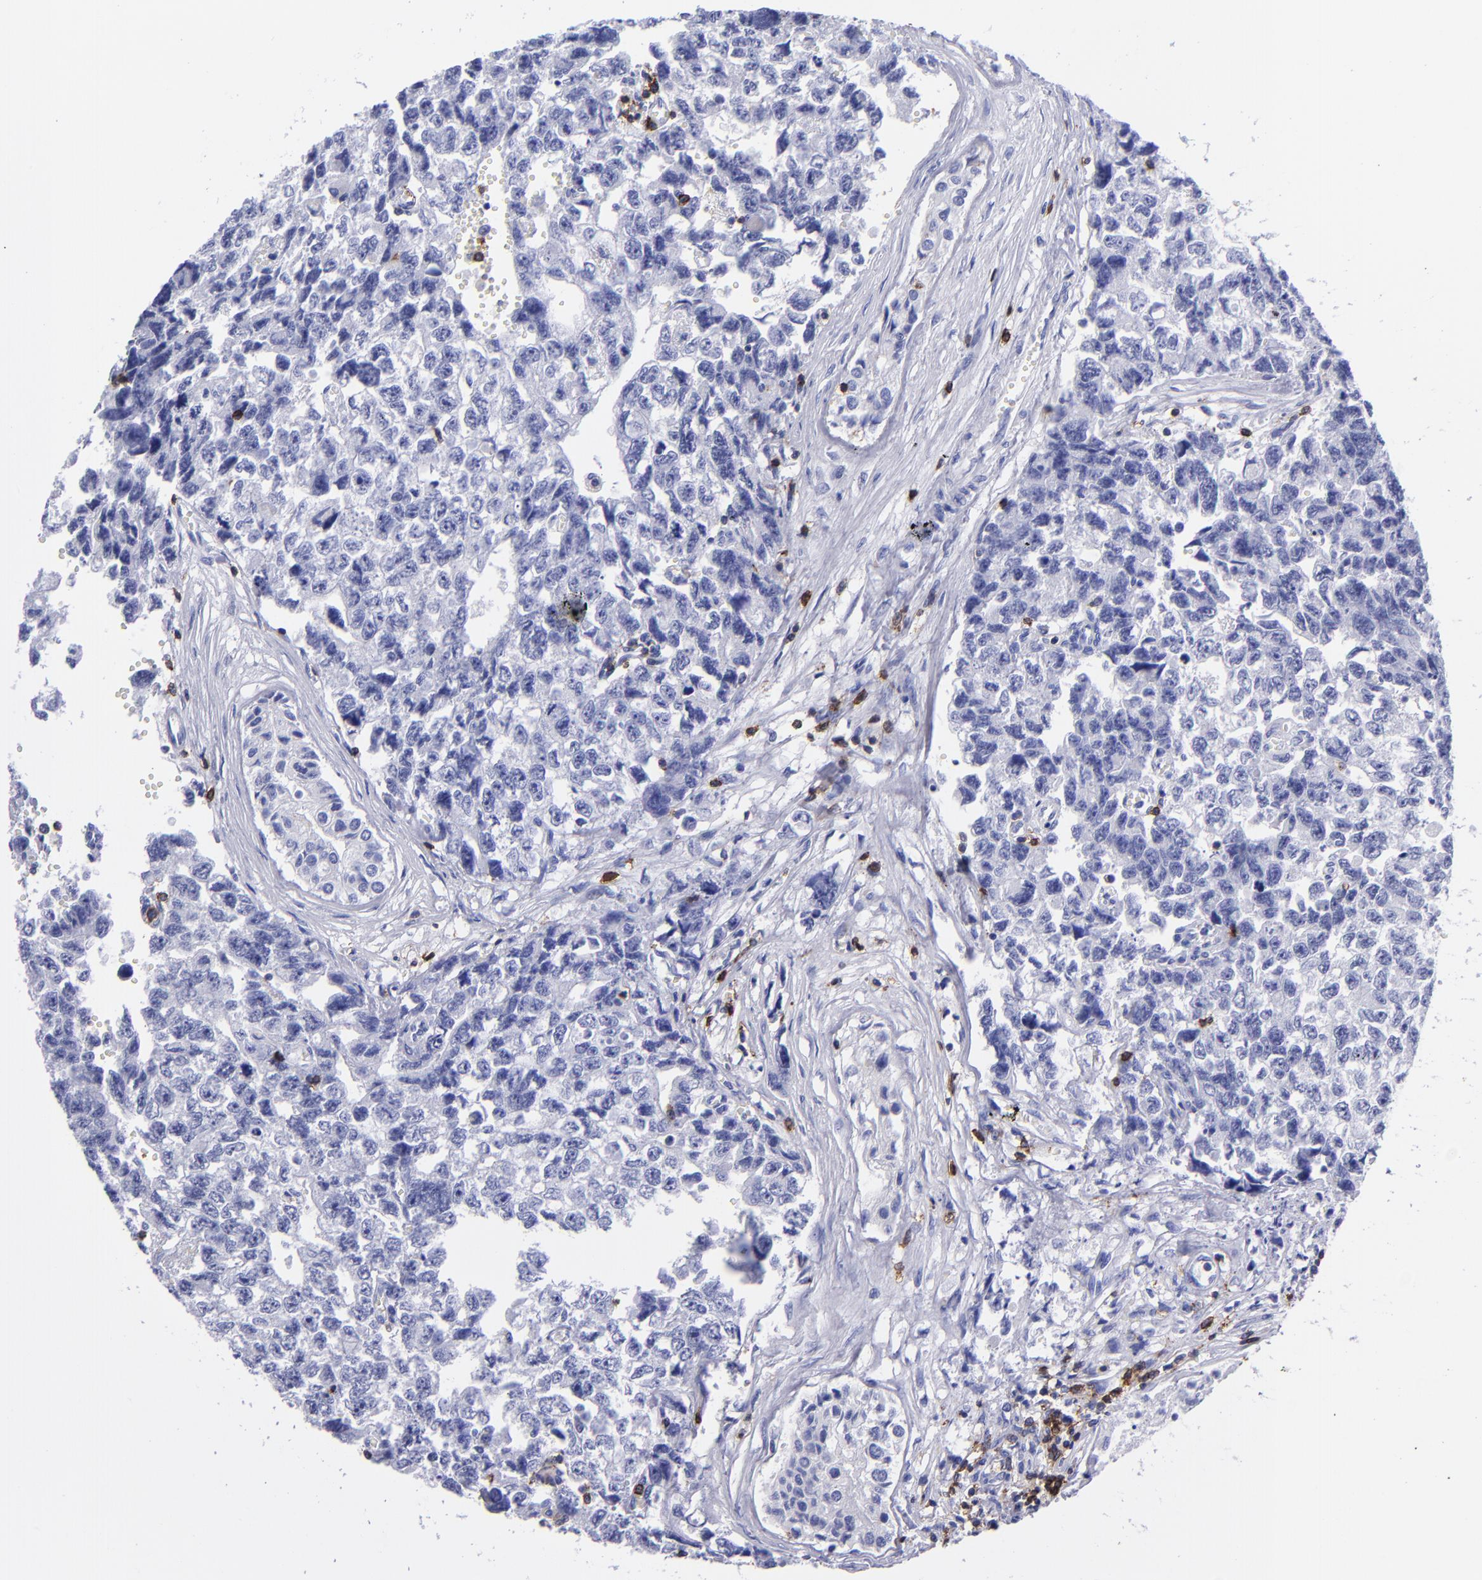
{"staining": {"intensity": "negative", "quantity": "none", "location": "none"}, "tissue": "testis cancer", "cell_type": "Tumor cells", "image_type": "cancer", "snomed": [{"axis": "morphology", "description": "Carcinoma, Embryonal, NOS"}, {"axis": "topography", "description": "Testis"}], "caption": "DAB (3,3'-diaminobenzidine) immunohistochemical staining of human testis cancer reveals no significant expression in tumor cells.", "gene": "CD6", "patient": {"sex": "male", "age": 31}}